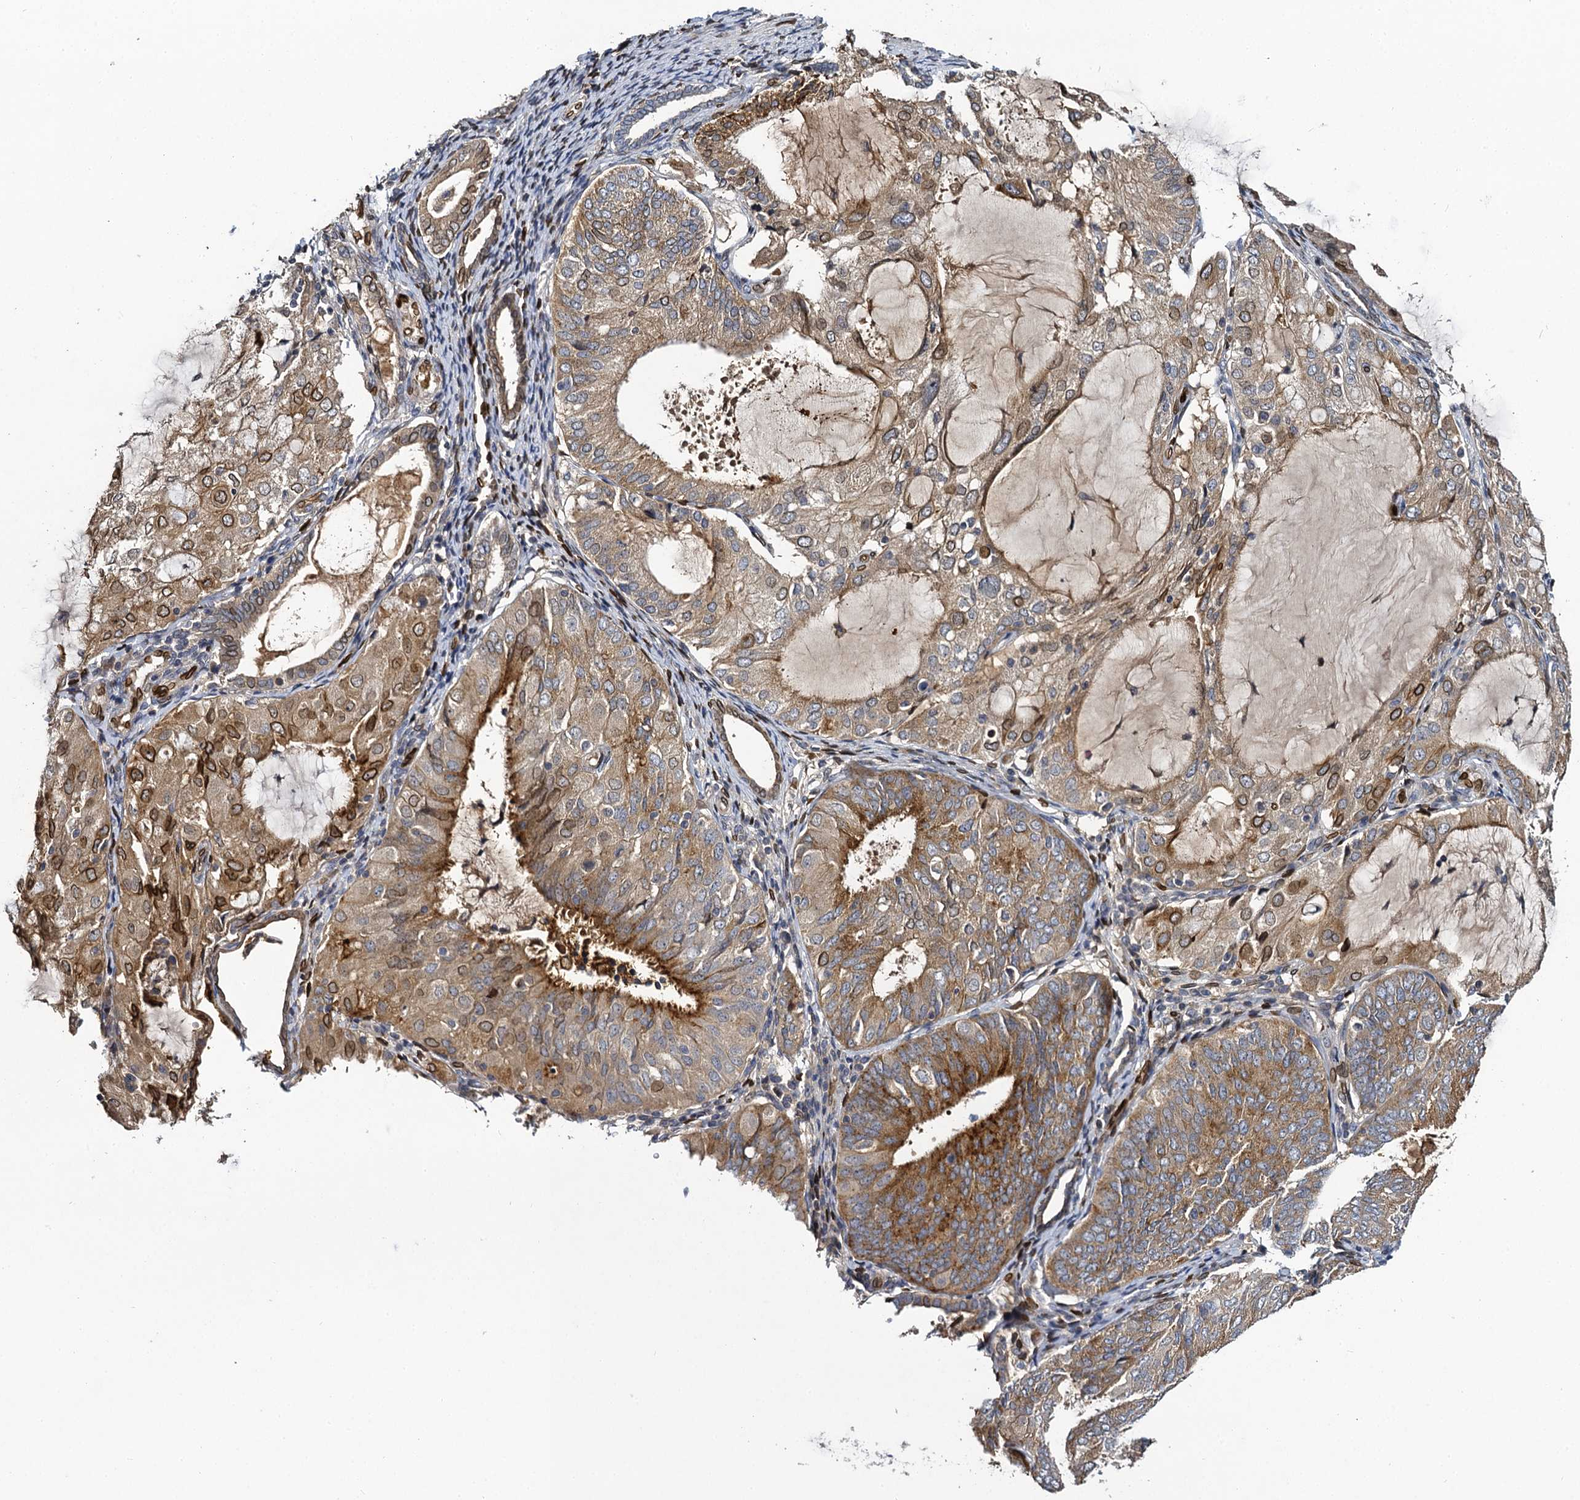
{"staining": {"intensity": "moderate", "quantity": ">75%", "location": "cytoplasmic/membranous,nuclear"}, "tissue": "endometrial cancer", "cell_type": "Tumor cells", "image_type": "cancer", "snomed": [{"axis": "morphology", "description": "Adenocarcinoma, NOS"}, {"axis": "topography", "description": "Endometrium"}], "caption": "This histopathology image displays immunohistochemistry staining of endometrial cancer, with medium moderate cytoplasmic/membranous and nuclear positivity in approximately >75% of tumor cells.", "gene": "SLC11A2", "patient": {"sex": "female", "age": 81}}